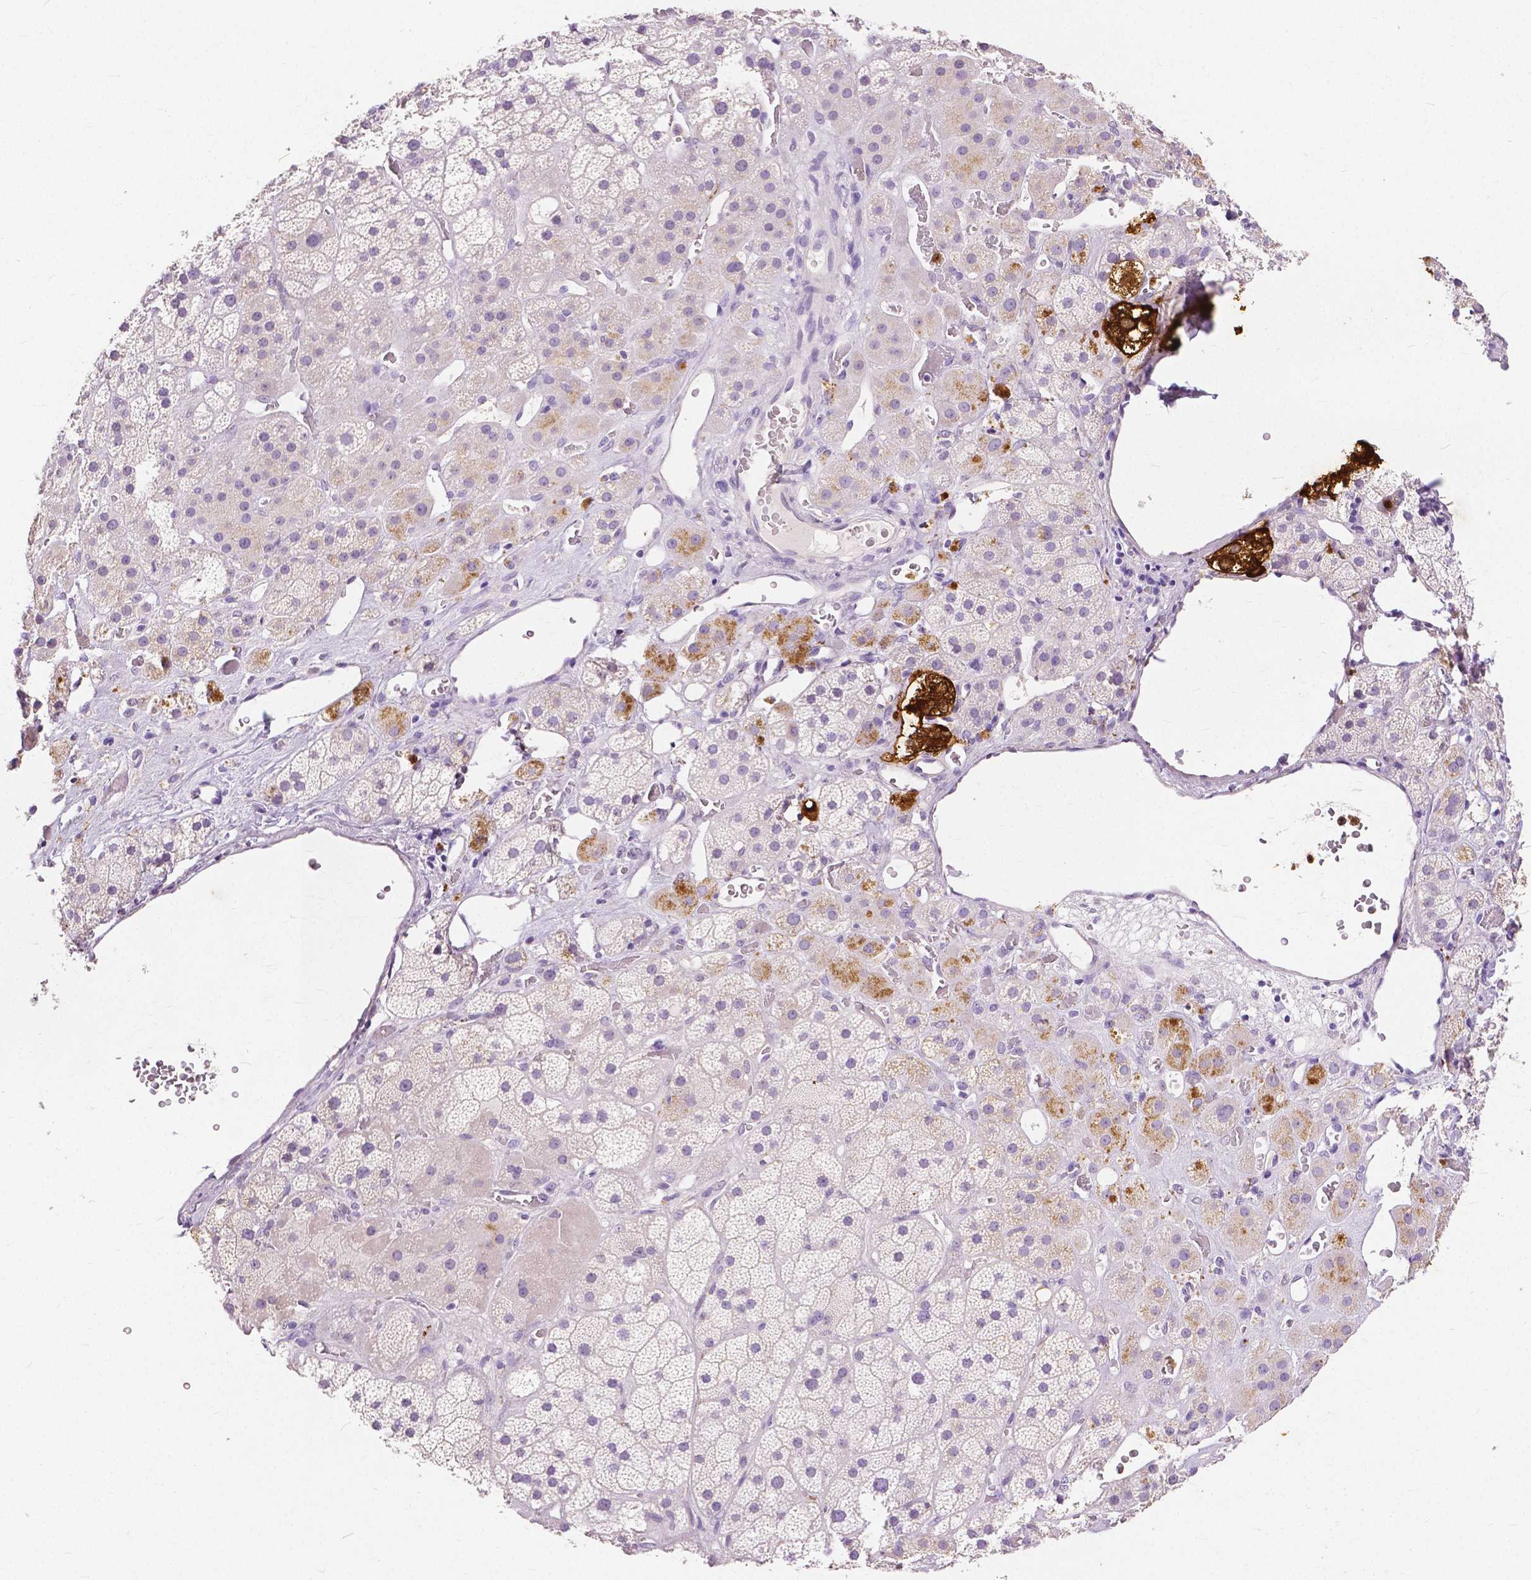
{"staining": {"intensity": "negative", "quantity": "none", "location": "none"}, "tissue": "adrenal gland", "cell_type": "Glandular cells", "image_type": "normal", "snomed": [{"axis": "morphology", "description": "Normal tissue, NOS"}, {"axis": "topography", "description": "Adrenal gland"}], "caption": "High power microscopy photomicrograph of an immunohistochemistry photomicrograph of unremarkable adrenal gland, revealing no significant positivity in glandular cells.", "gene": "CXCR2", "patient": {"sex": "male", "age": 57}}